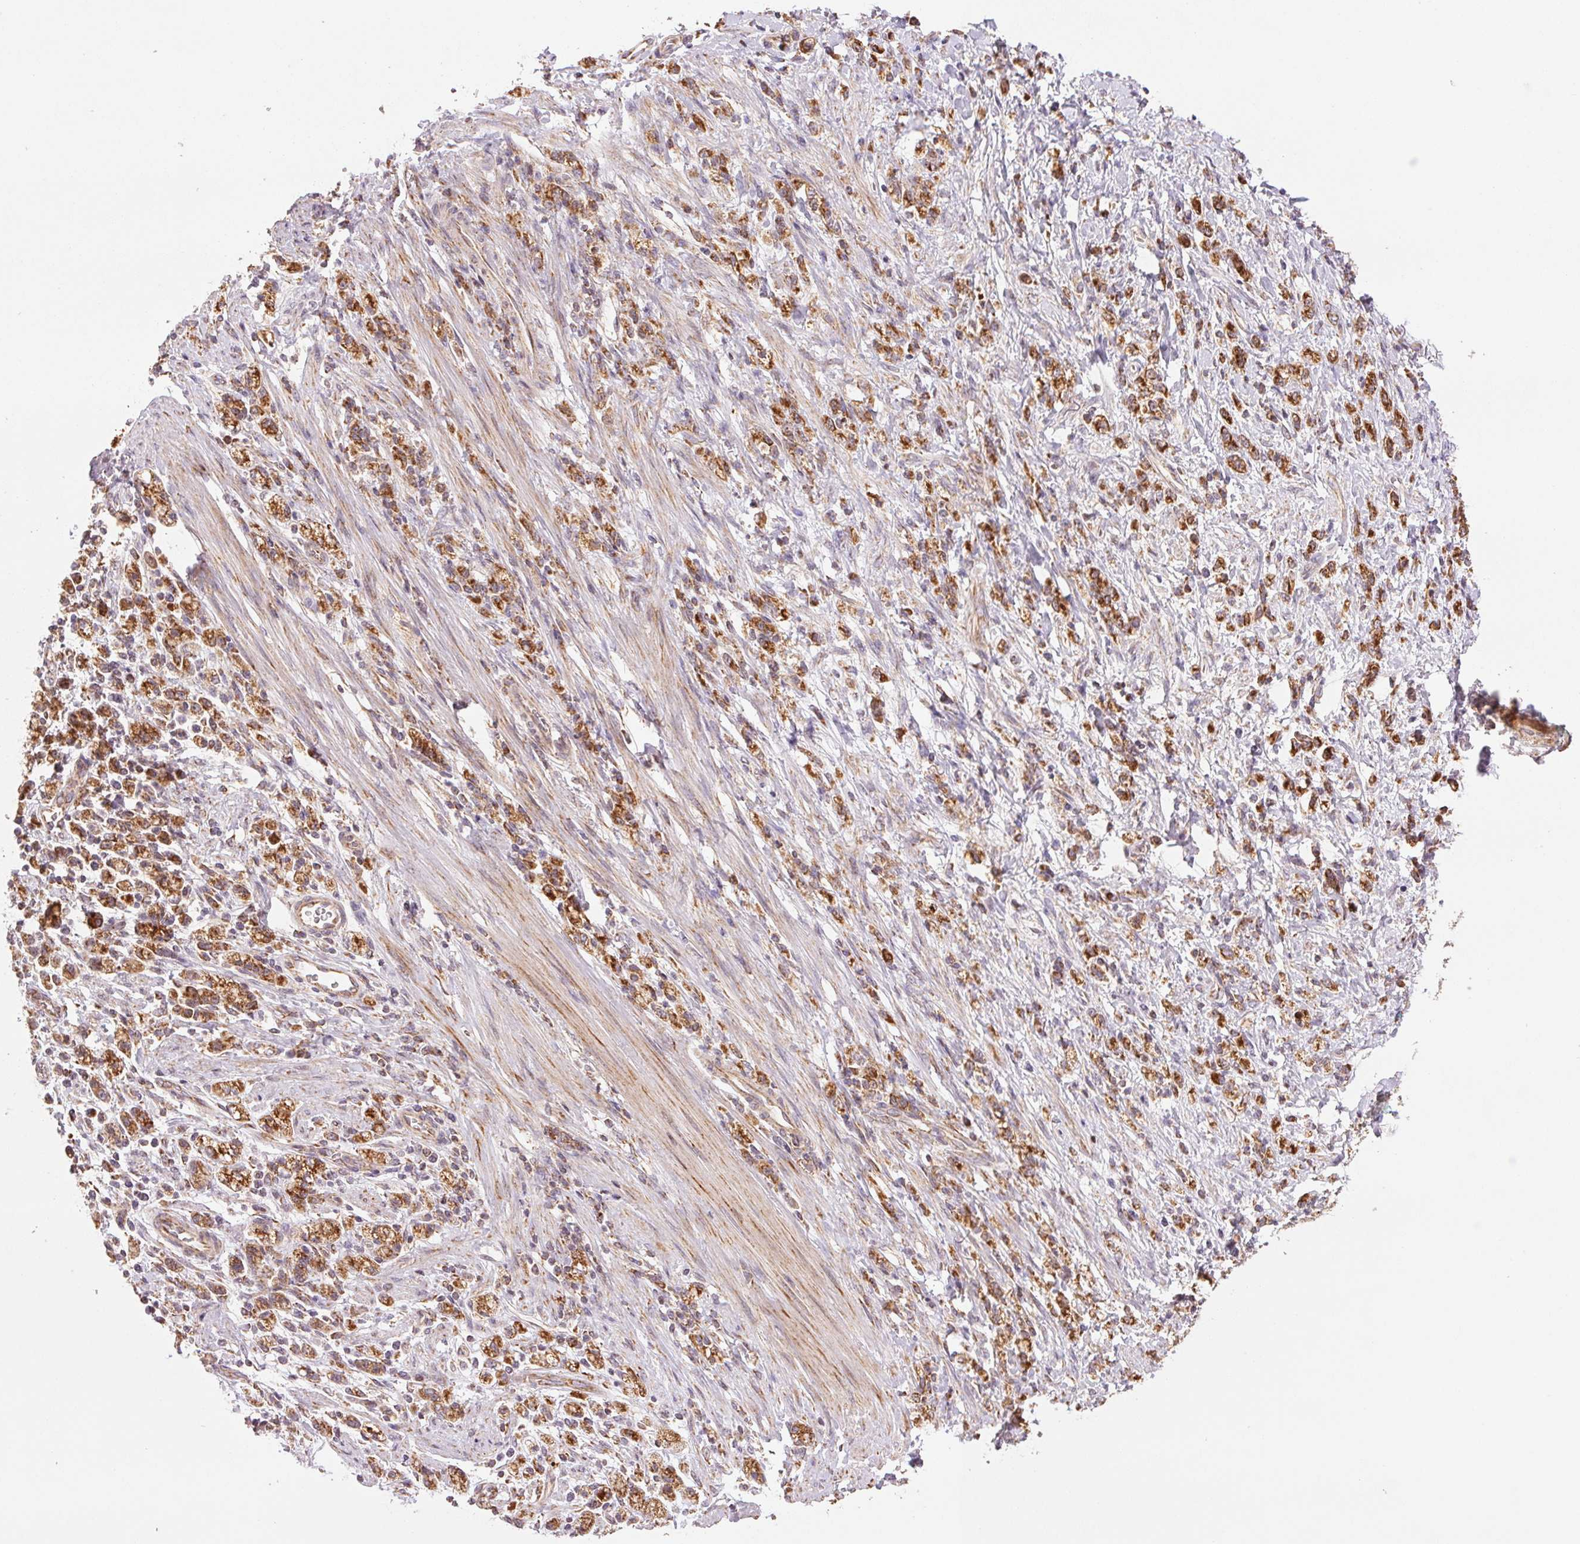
{"staining": {"intensity": "strong", "quantity": ">75%", "location": "cytoplasmic/membranous"}, "tissue": "stomach cancer", "cell_type": "Tumor cells", "image_type": "cancer", "snomed": [{"axis": "morphology", "description": "Adenocarcinoma, NOS"}, {"axis": "topography", "description": "Stomach"}], "caption": "Stomach cancer stained with a brown dye shows strong cytoplasmic/membranous positive positivity in about >75% of tumor cells.", "gene": "MATCAP1", "patient": {"sex": "male", "age": 77}}